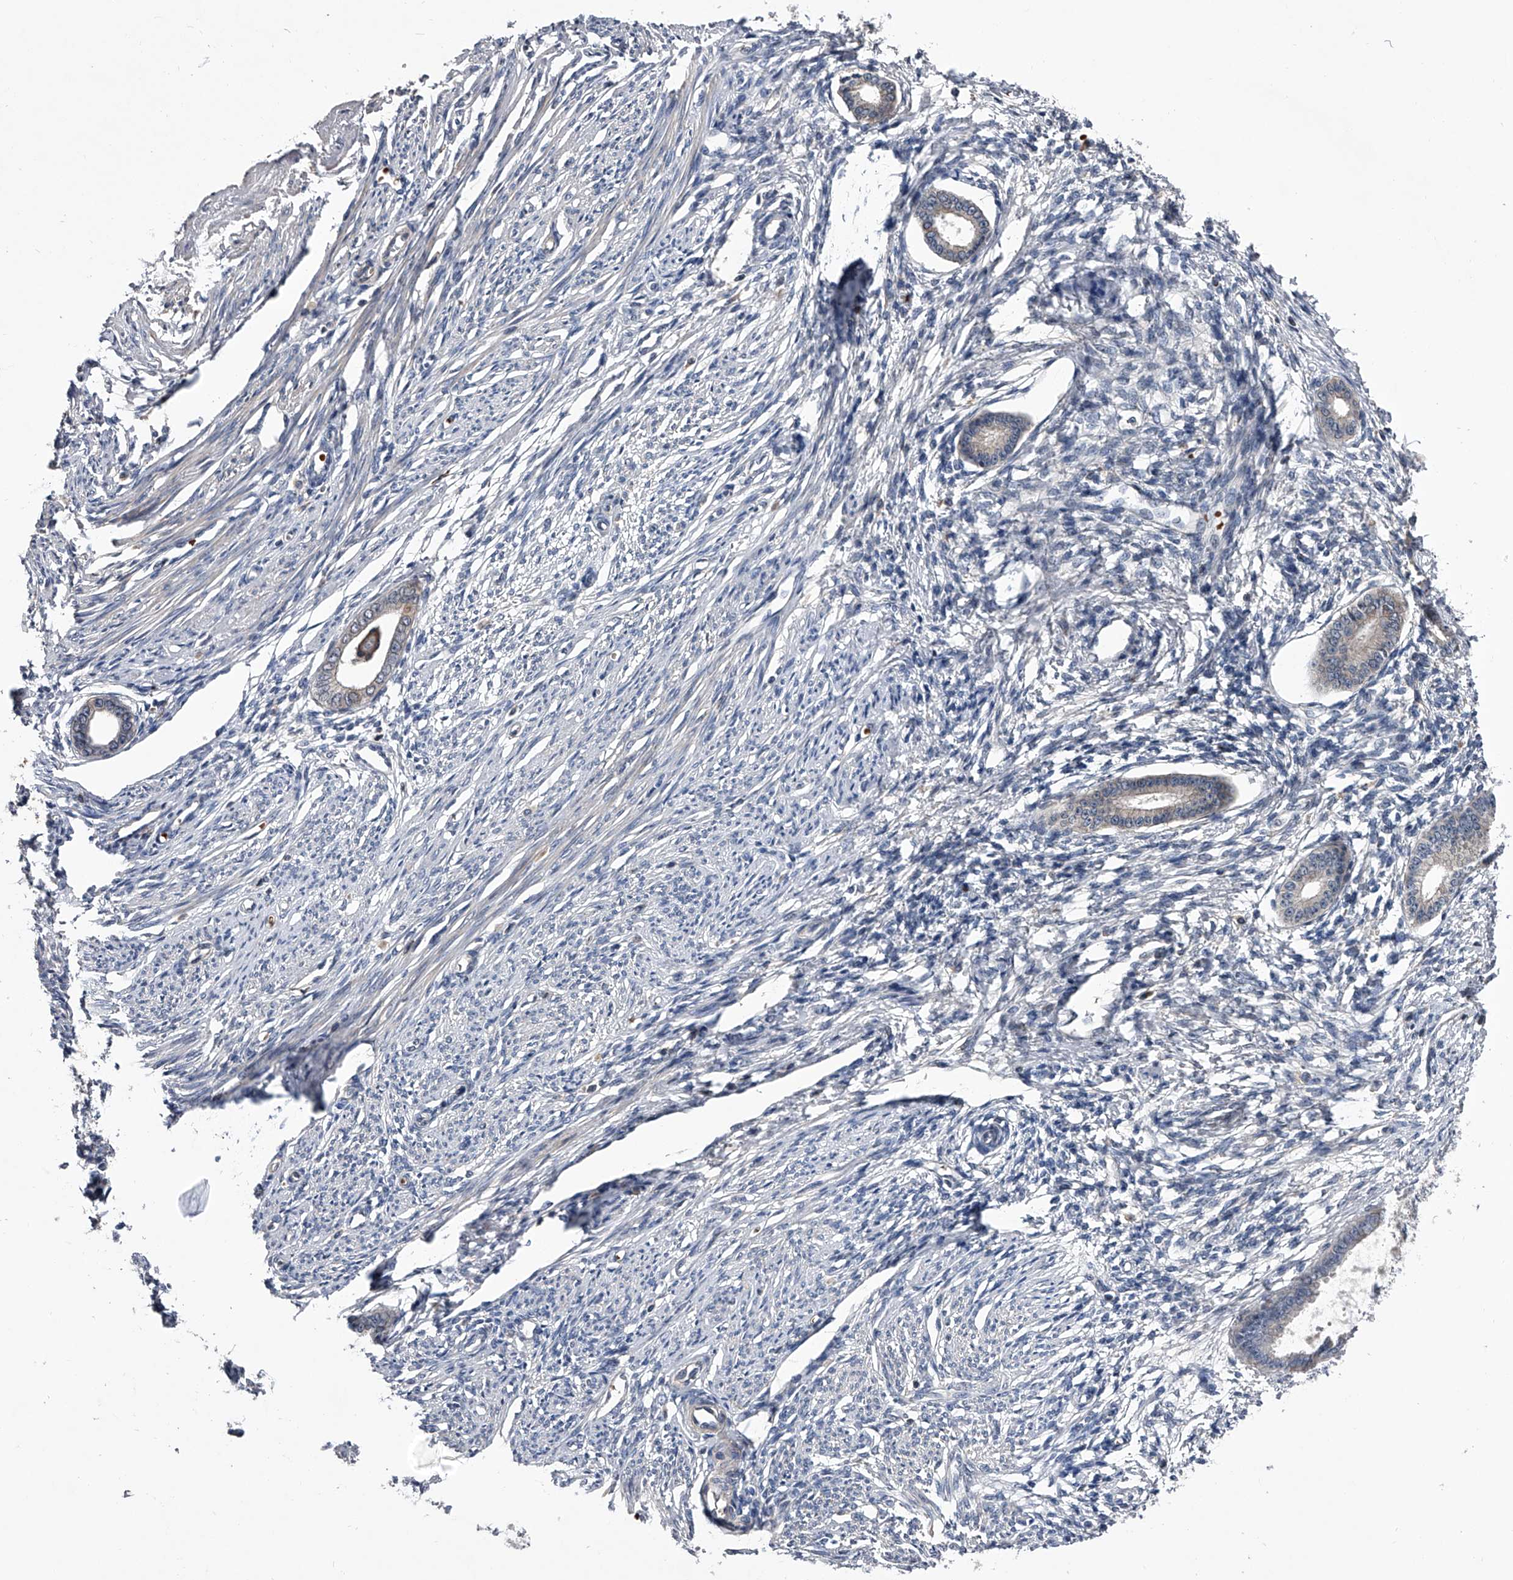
{"staining": {"intensity": "negative", "quantity": "none", "location": "none"}, "tissue": "endometrium", "cell_type": "Cells in endometrial stroma", "image_type": "normal", "snomed": [{"axis": "morphology", "description": "Normal tissue, NOS"}, {"axis": "topography", "description": "Endometrium"}], "caption": "An image of human endometrium is negative for staining in cells in endometrial stroma.", "gene": "ZNF30", "patient": {"sex": "female", "age": 56}}